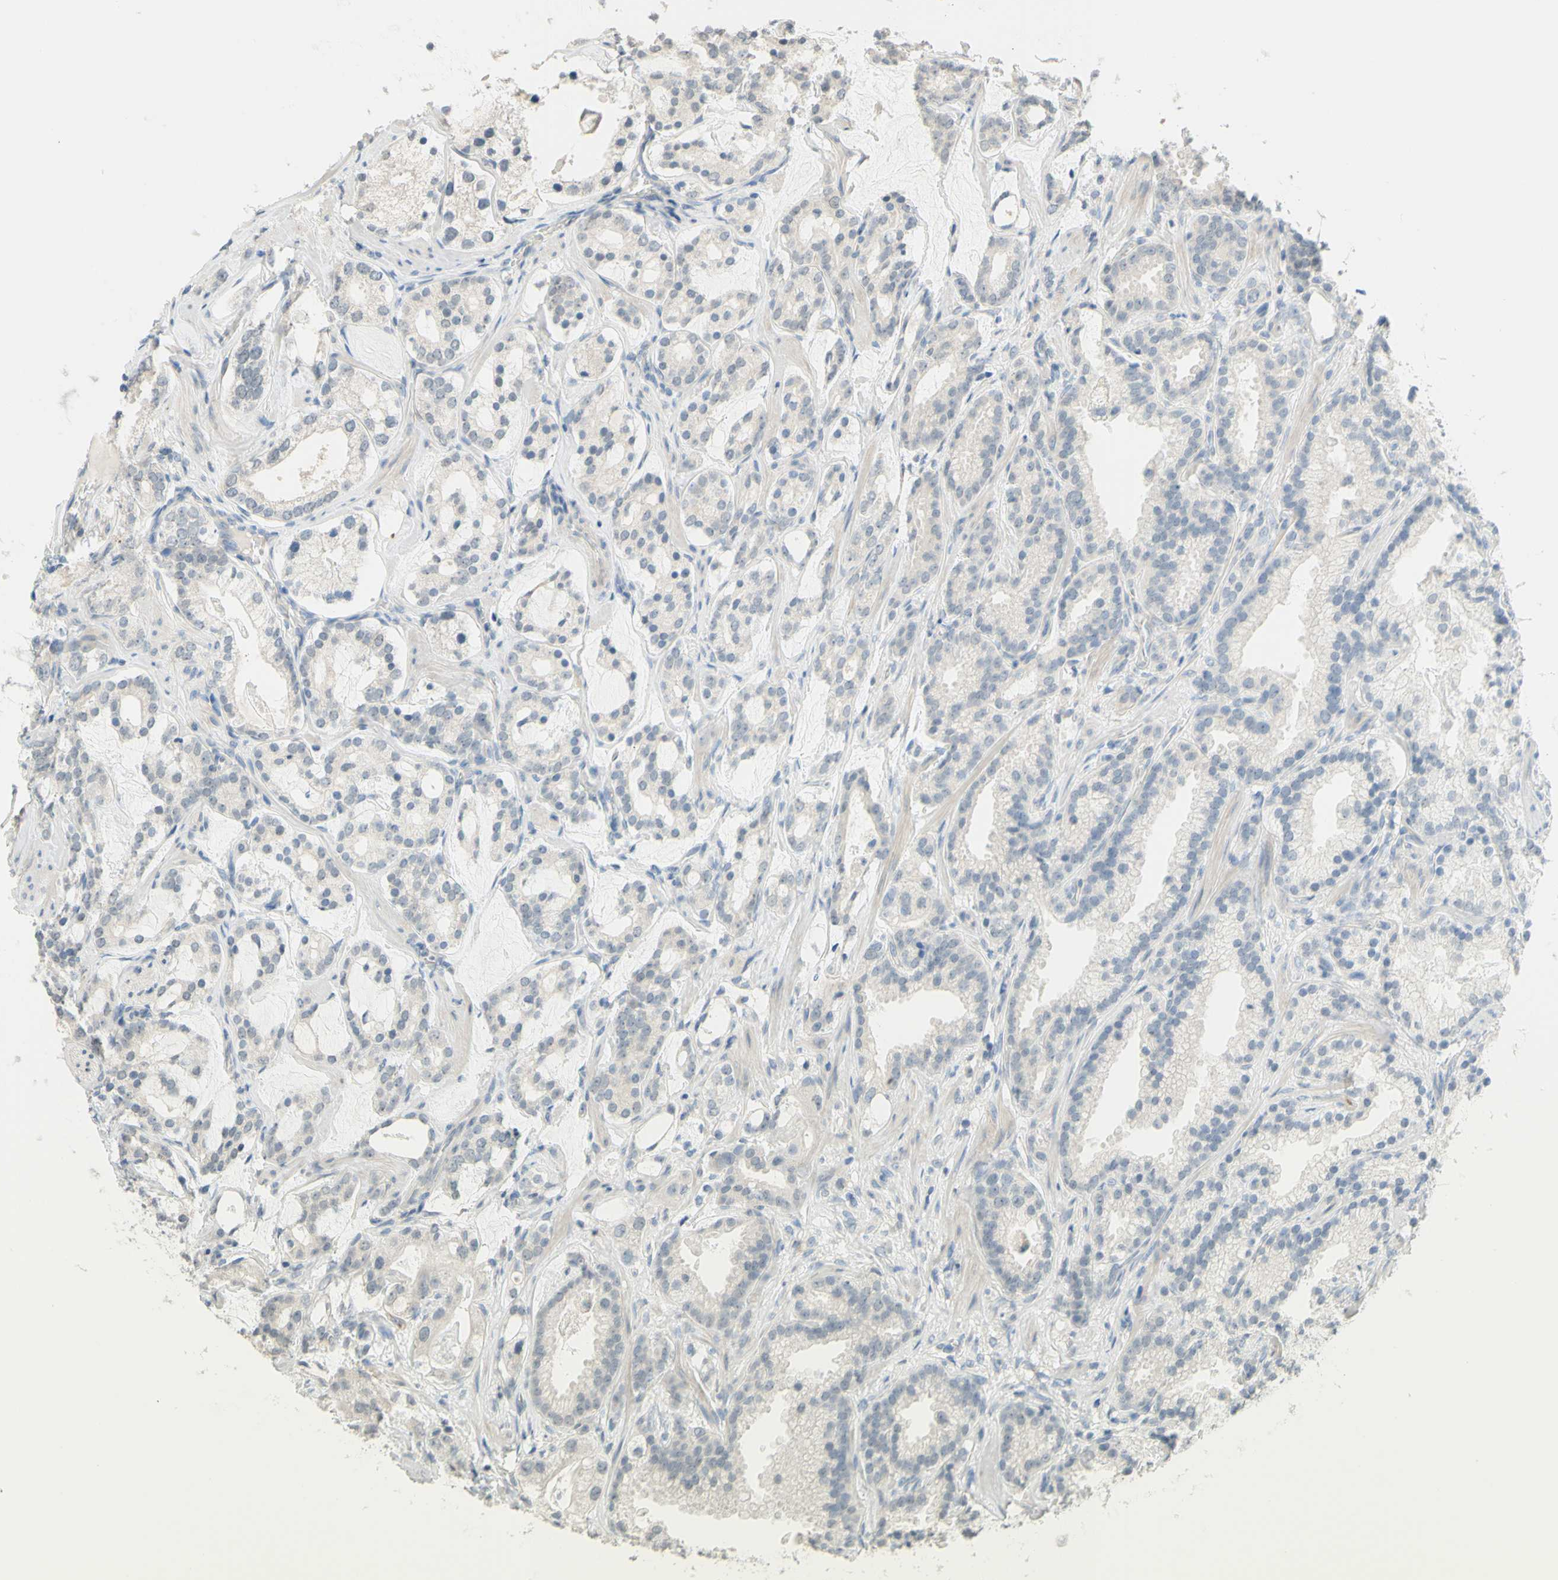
{"staining": {"intensity": "negative", "quantity": "none", "location": "none"}, "tissue": "prostate cancer", "cell_type": "Tumor cells", "image_type": "cancer", "snomed": [{"axis": "morphology", "description": "Adenocarcinoma, Low grade"}, {"axis": "topography", "description": "Prostate"}], "caption": "Immunohistochemical staining of prostate cancer (adenocarcinoma (low-grade)) displays no significant expression in tumor cells.", "gene": "MAG", "patient": {"sex": "male", "age": 59}}